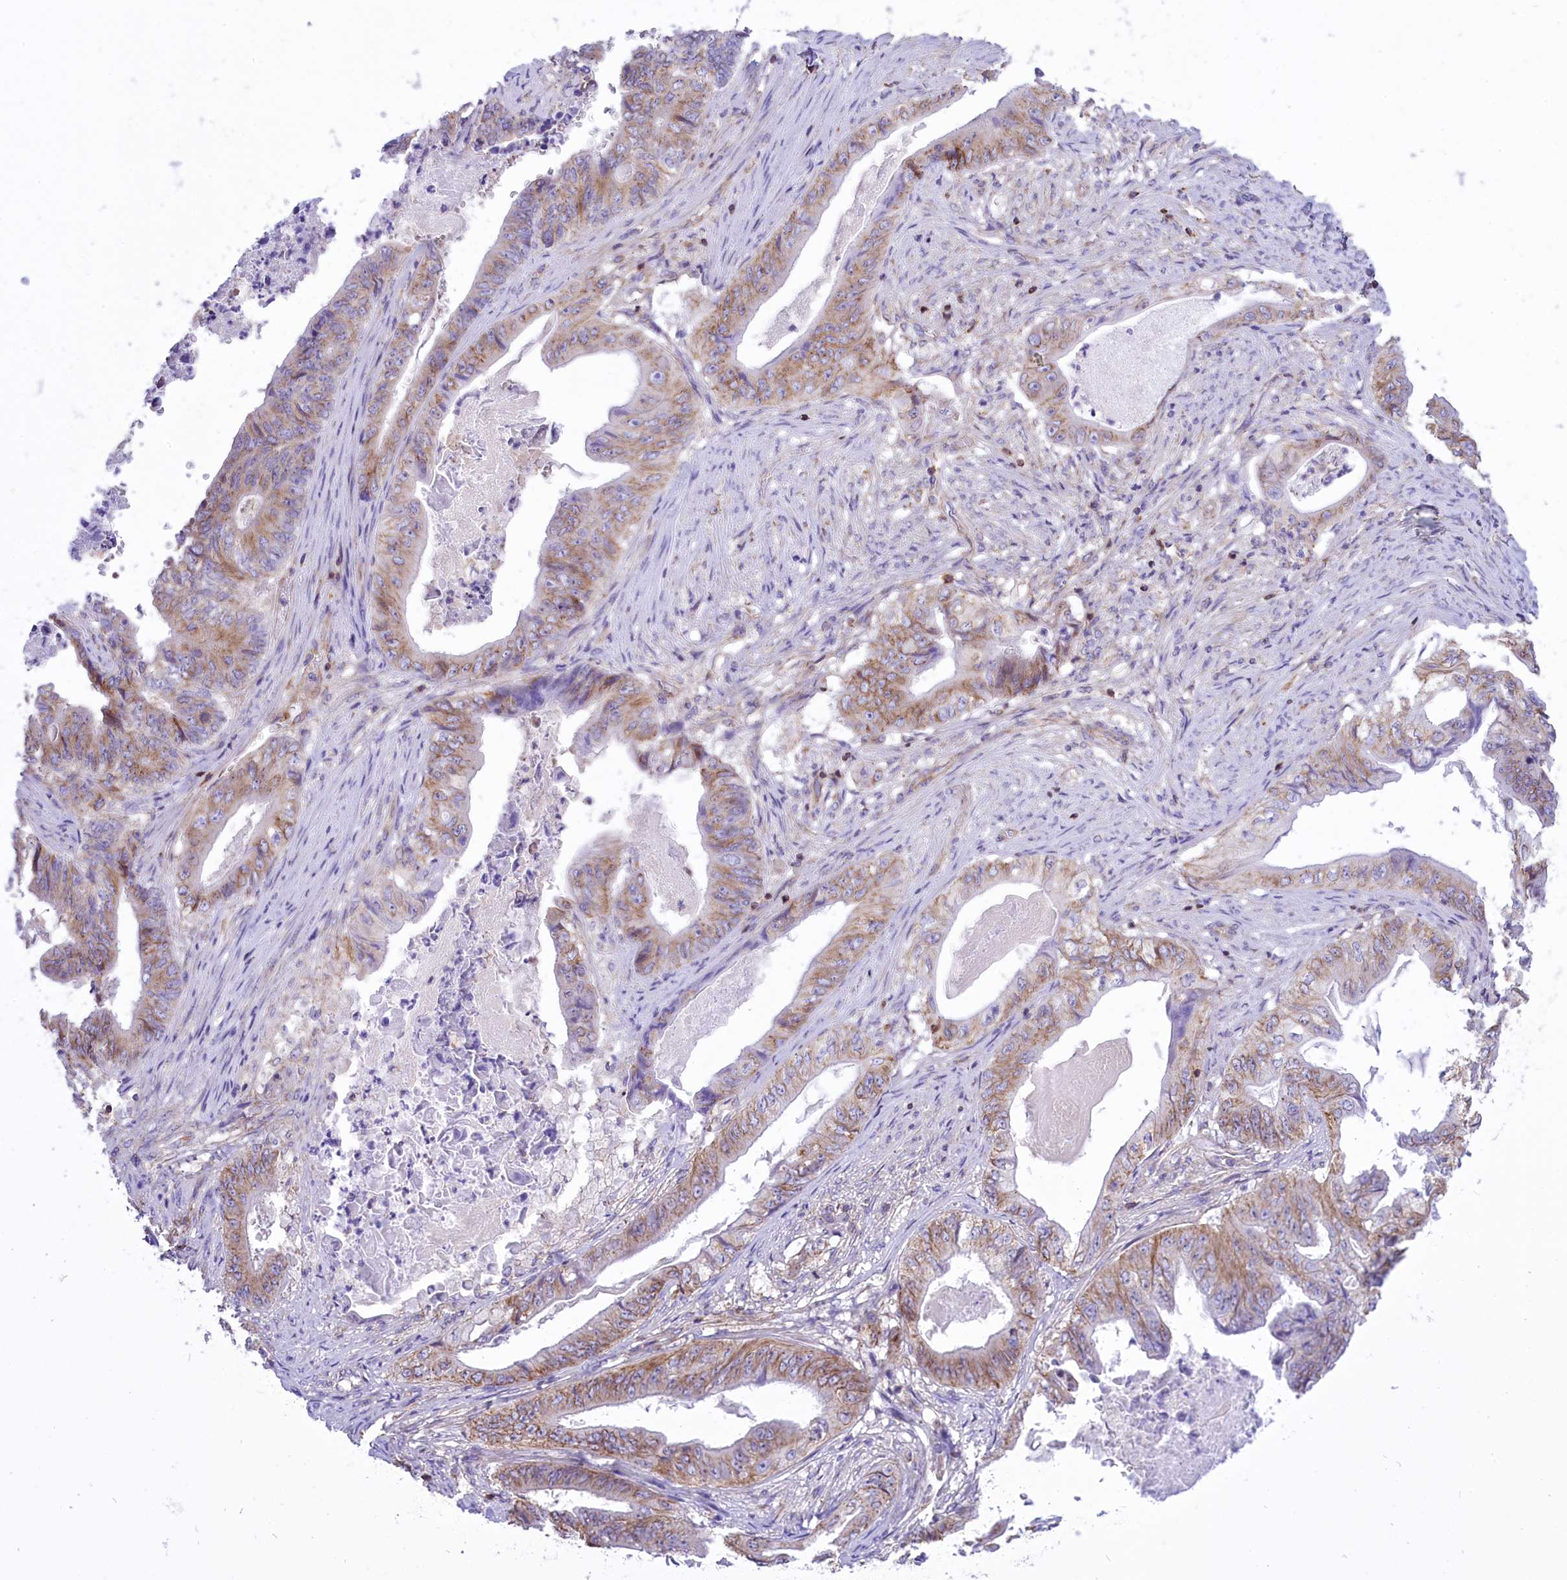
{"staining": {"intensity": "moderate", "quantity": "25%-75%", "location": "cytoplasmic/membranous"}, "tissue": "stomach cancer", "cell_type": "Tumor cells", "image_type": "cancer", "snomed": [{"axis": "morphology", "description": "Adenocarcinoma, NOS"}, {"axis": "topography", "description": "Stomach"}], "caption": "Approximately 25%-75% of tumor cells in human adenocarcinoma (stomach) show moderate cytoplasmic/membranous protein positivity as visualized by brown immunohistochemical staining.", "gene": "SEPTIN9", "patient": {"sex": "female", "age": 73}}